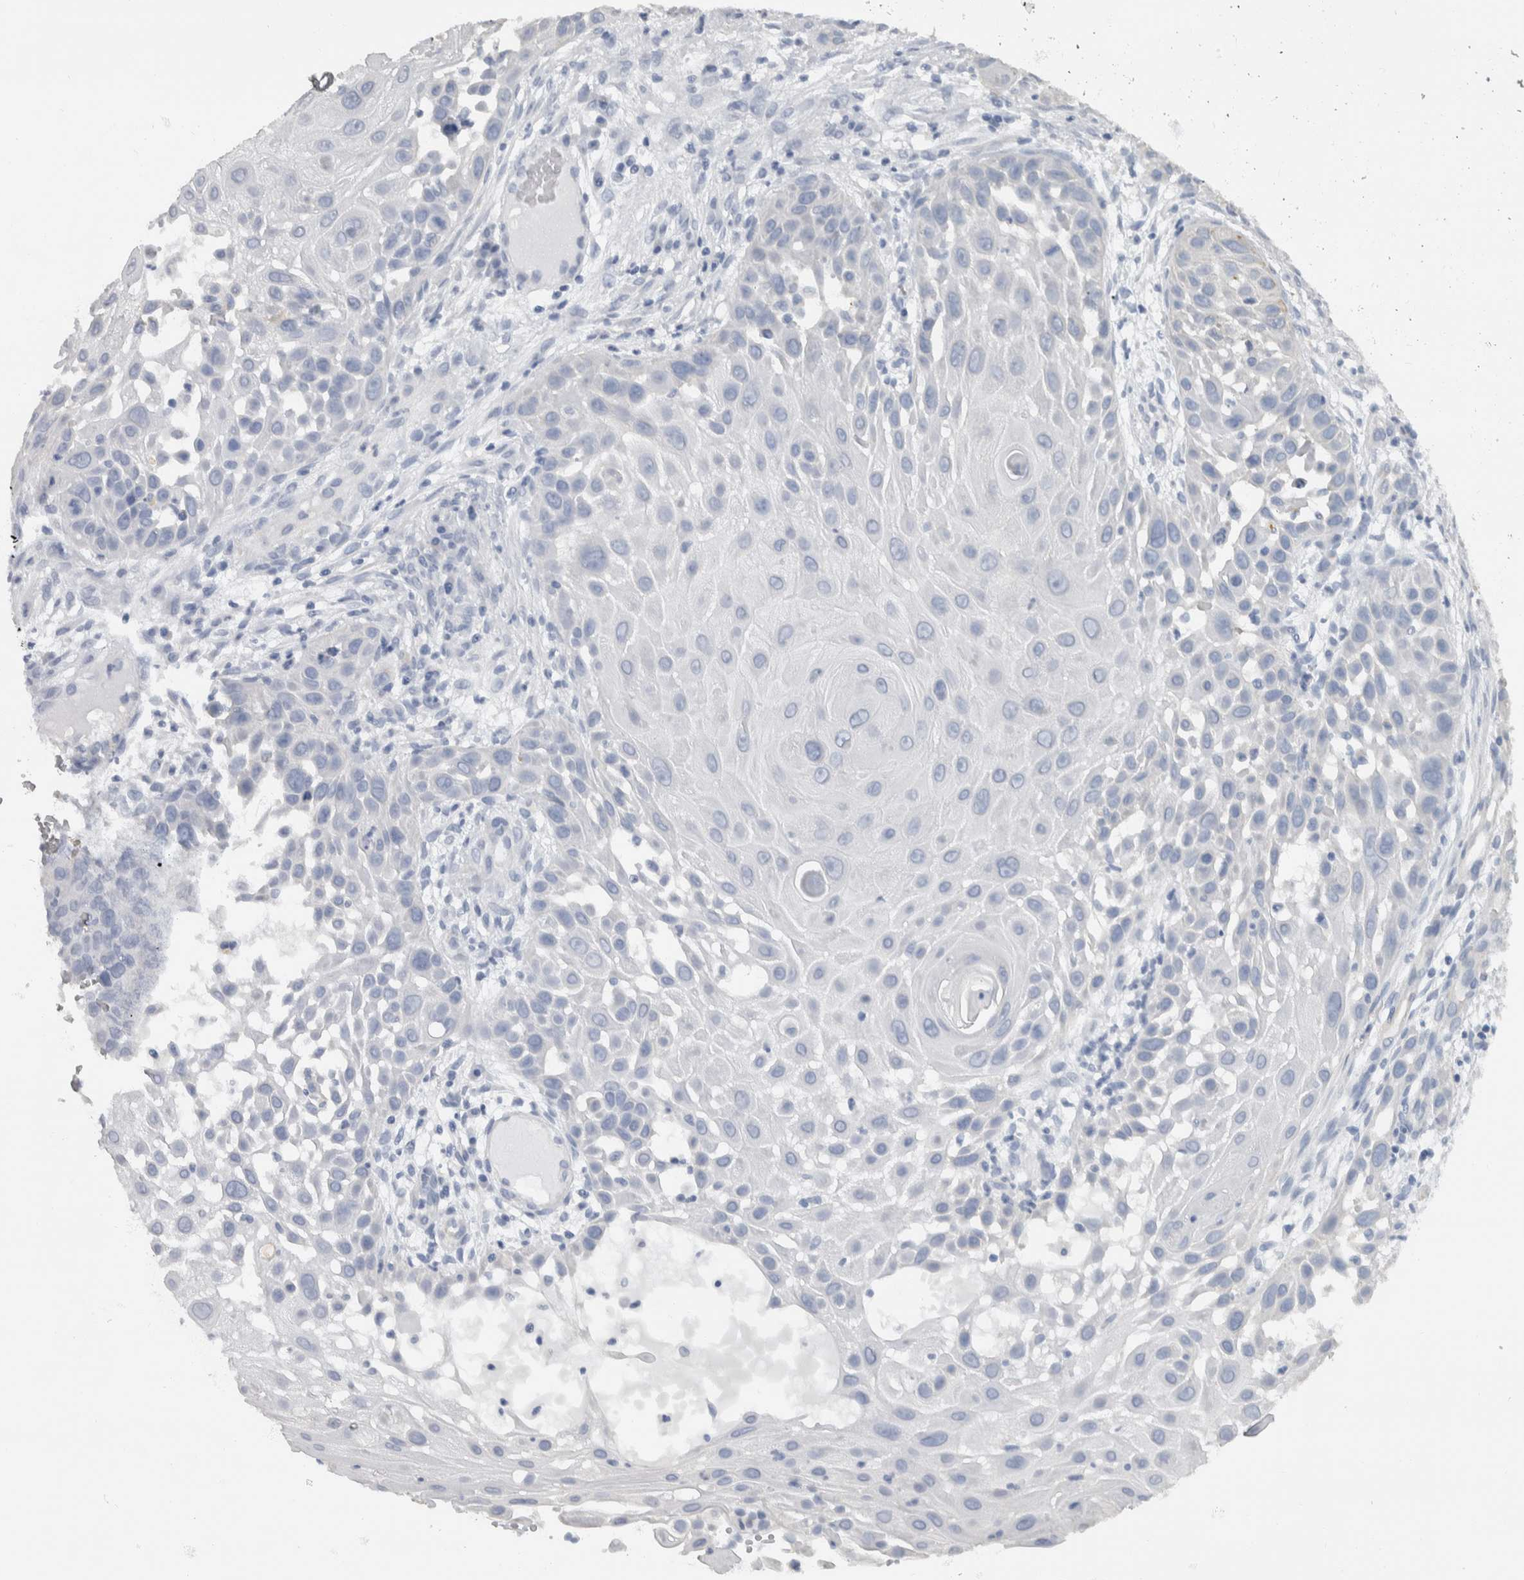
{"staining": {"intensity": "negative", "quantity": "none", "location": "none"}, "tissue": "skin cancer", "cell_type": "Tumor cells", "image_type": "cancer", "snomed": [{"axis": "morphology", "description": "Squamous cell carcinoma, NOS"}, {"axis": "topography", "description": "Skin"}], "caption": "Immunohistochemical staining of skin cancer (squamous cell carcinoma) exhibits no significant staining in tumor cells.", "gene": "NEFM", "patient": {"sex": "female", "age": 44}}